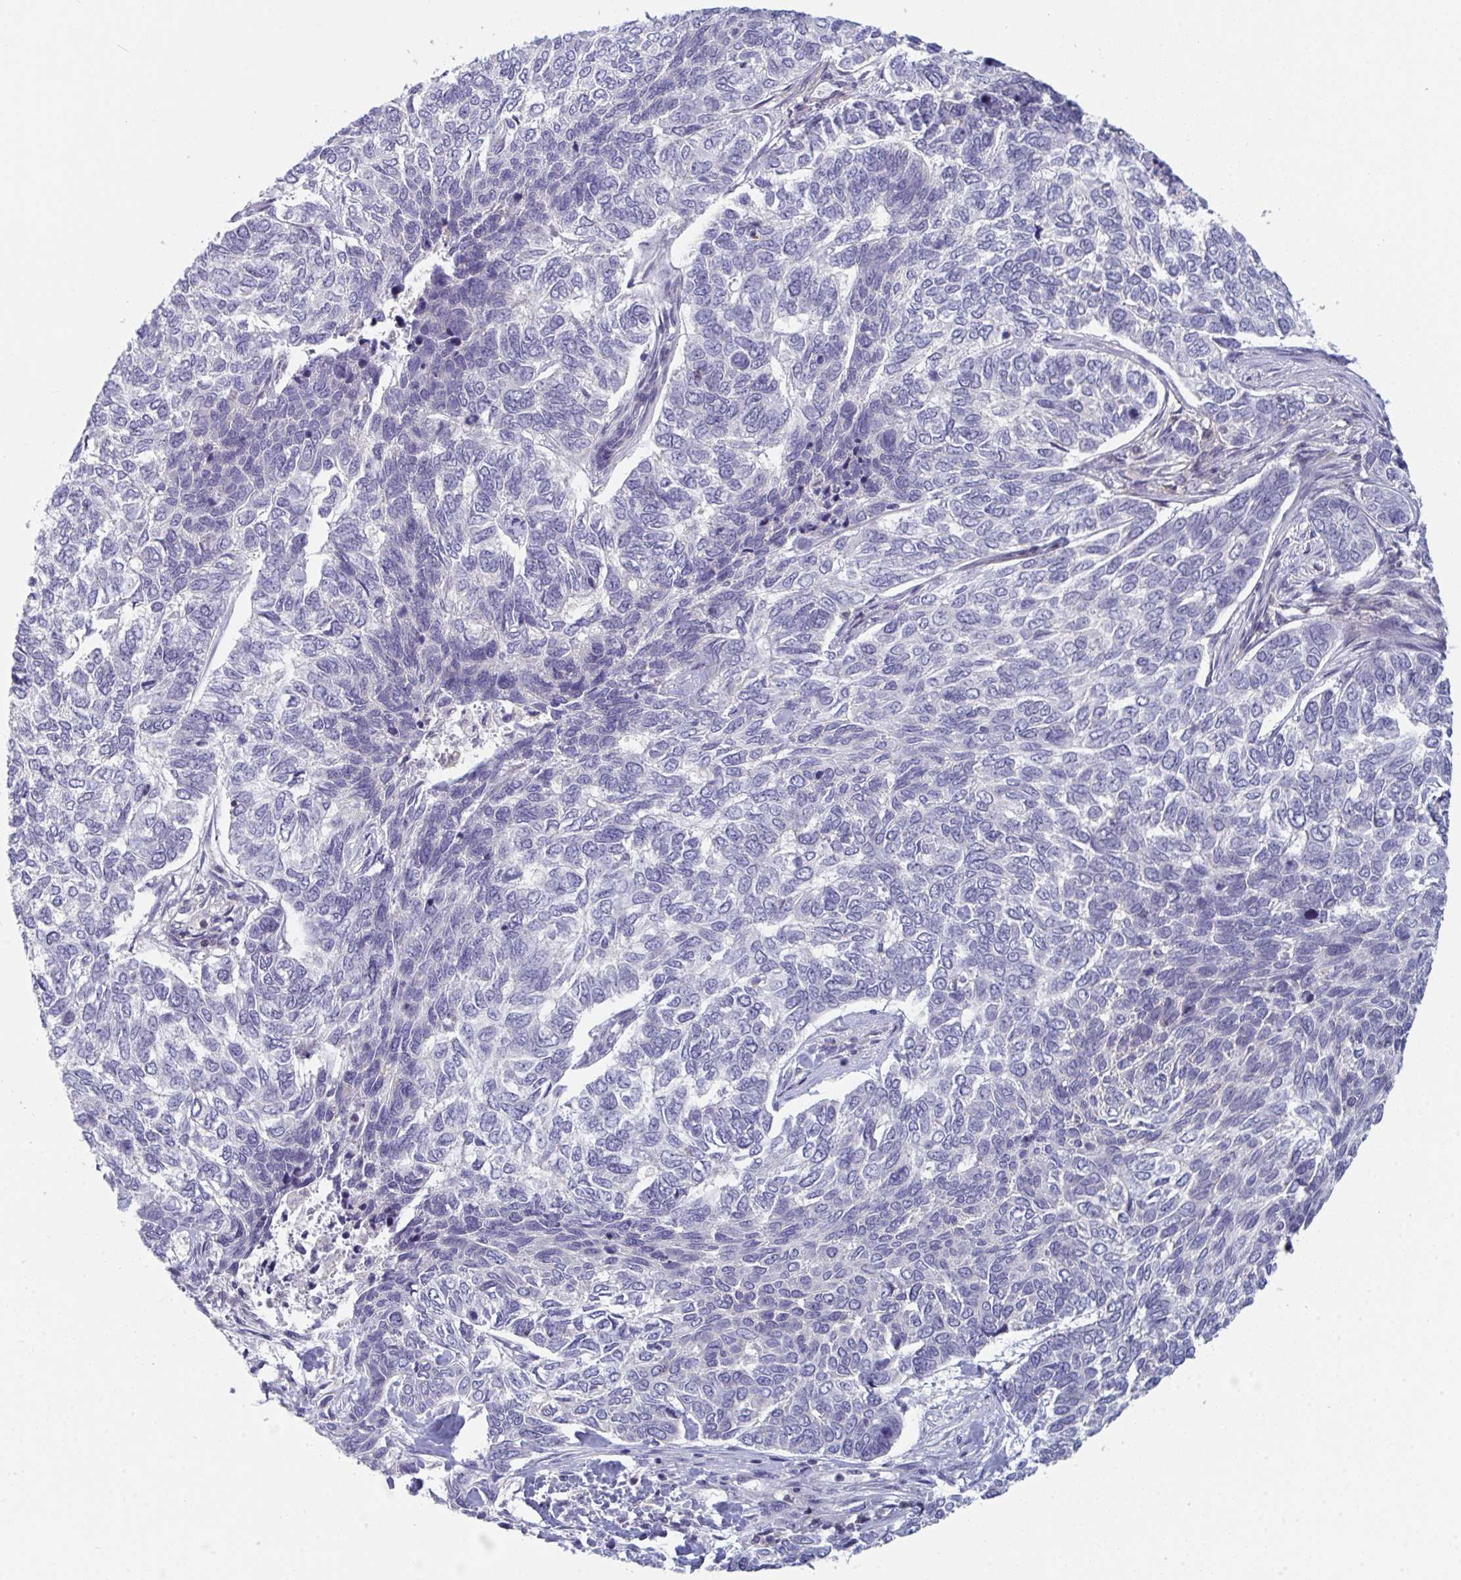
{"staining": {"intensity": "negative", "quantity": "none", "location": "none"}, "tissue": "skin cancer", "cell_type": "Tumor cells", "image_type": "cancer", "snomed": [{"axis": "morphology", "description": "Basal cell carcinoma"}, {"axis": "topography", "description": "Skin"}], "caption": "A micrograph of human skin basal cell carcinoma is negative for staining in tumor cells.", "gene": "DISP2", "patient": {"sex": "female", "age": 65}}